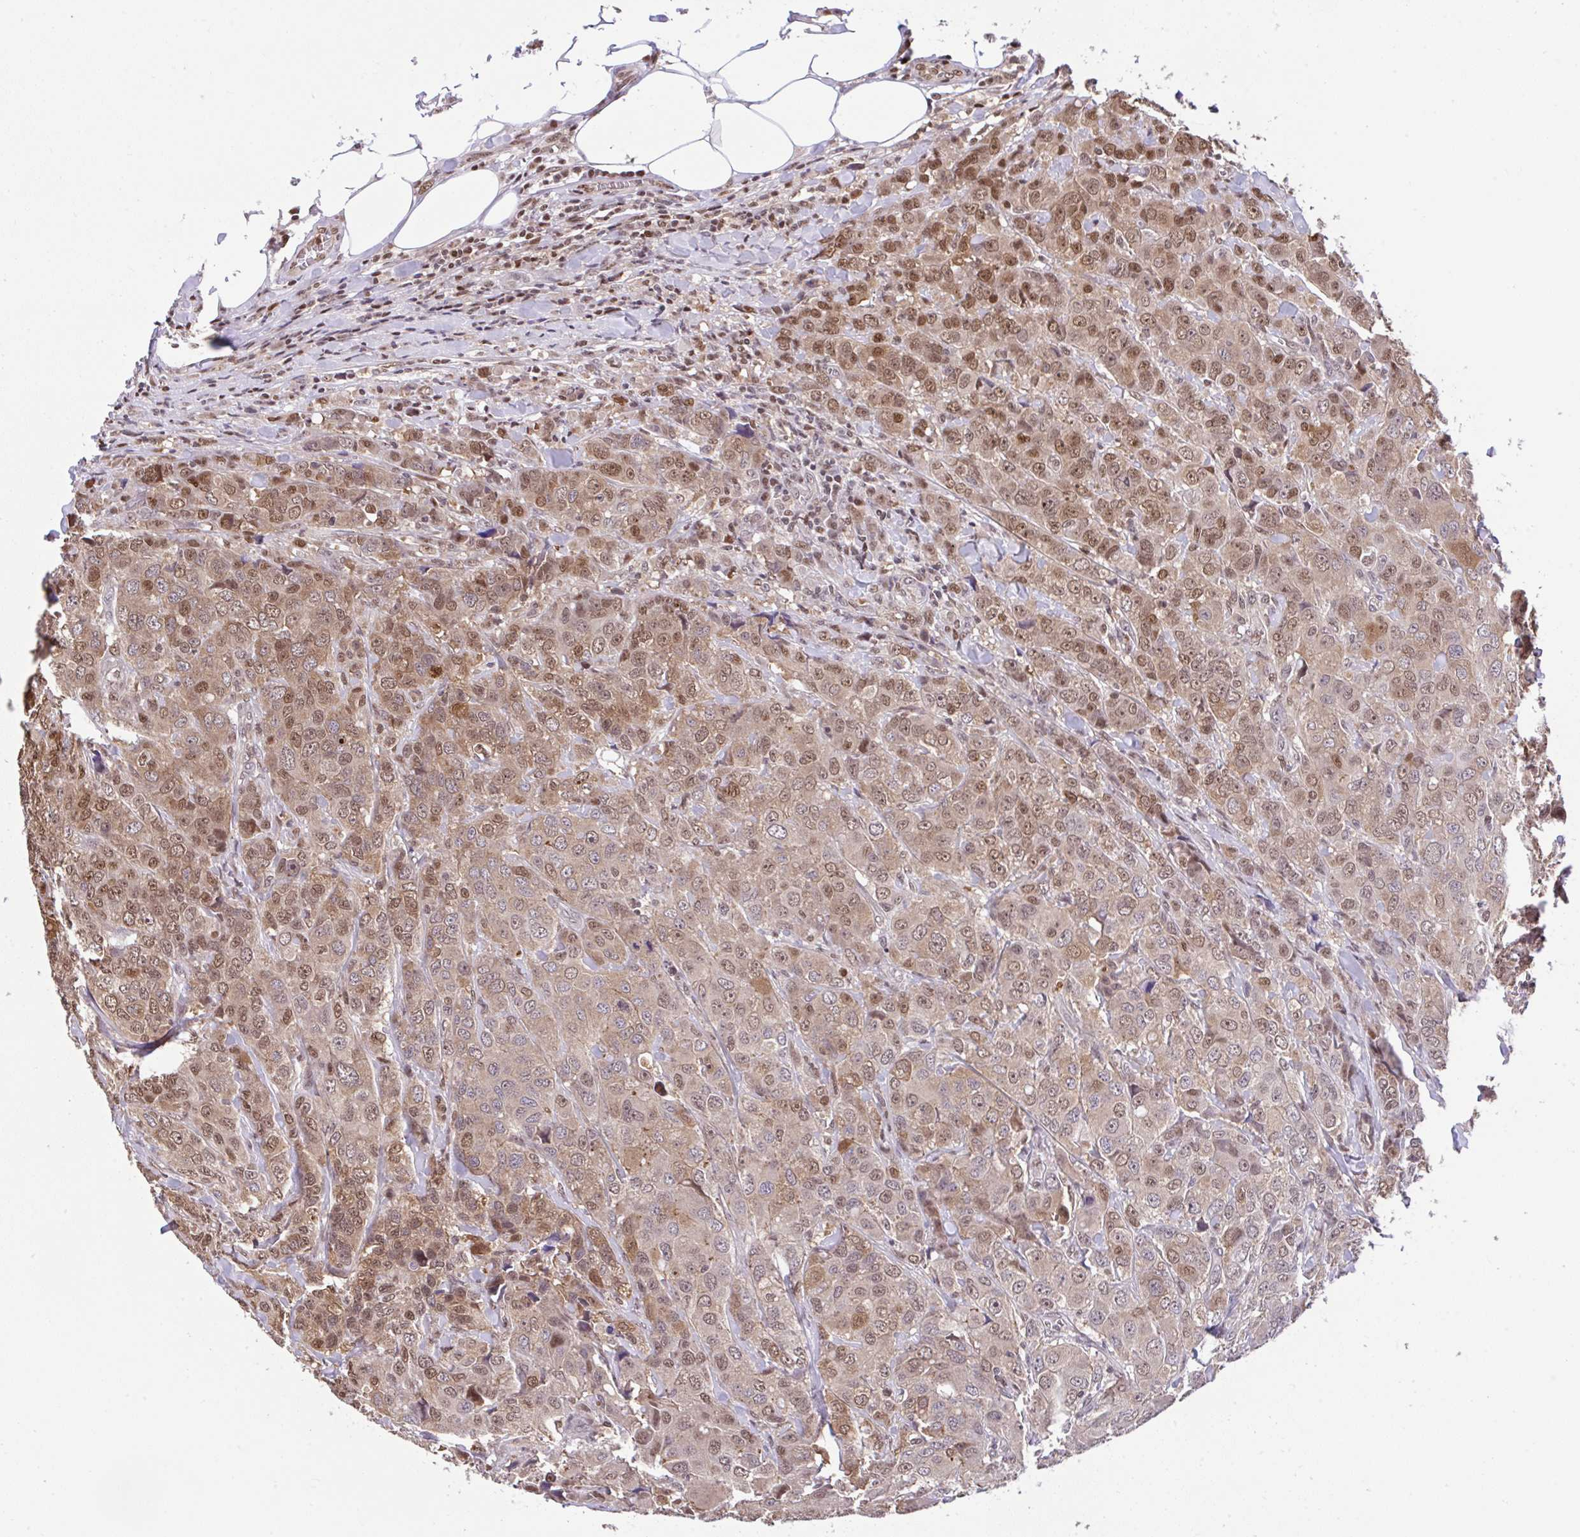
{"staining": {"intensity": "moderate", "quantity": ">75%", "location": "cytoplasmic/membranous,nuclear"}, "tissue": "breast cancer", "cell_type": "Tumor cells", "image_type": "cancer", "snomed": [{"axis": "morphology", "description": "Duct carcinoma"}, {"axis": "topography", "description": "Breast"}], "caption": "Breast intraductal carcinoma stained with immunohistochemistry exhibits moderate cytoplasmic/membranous and nuclear staining in approximately >75% of tumor cells.", "gene": "GLIS3", "patient": {"sex": "female", "age": 43}}